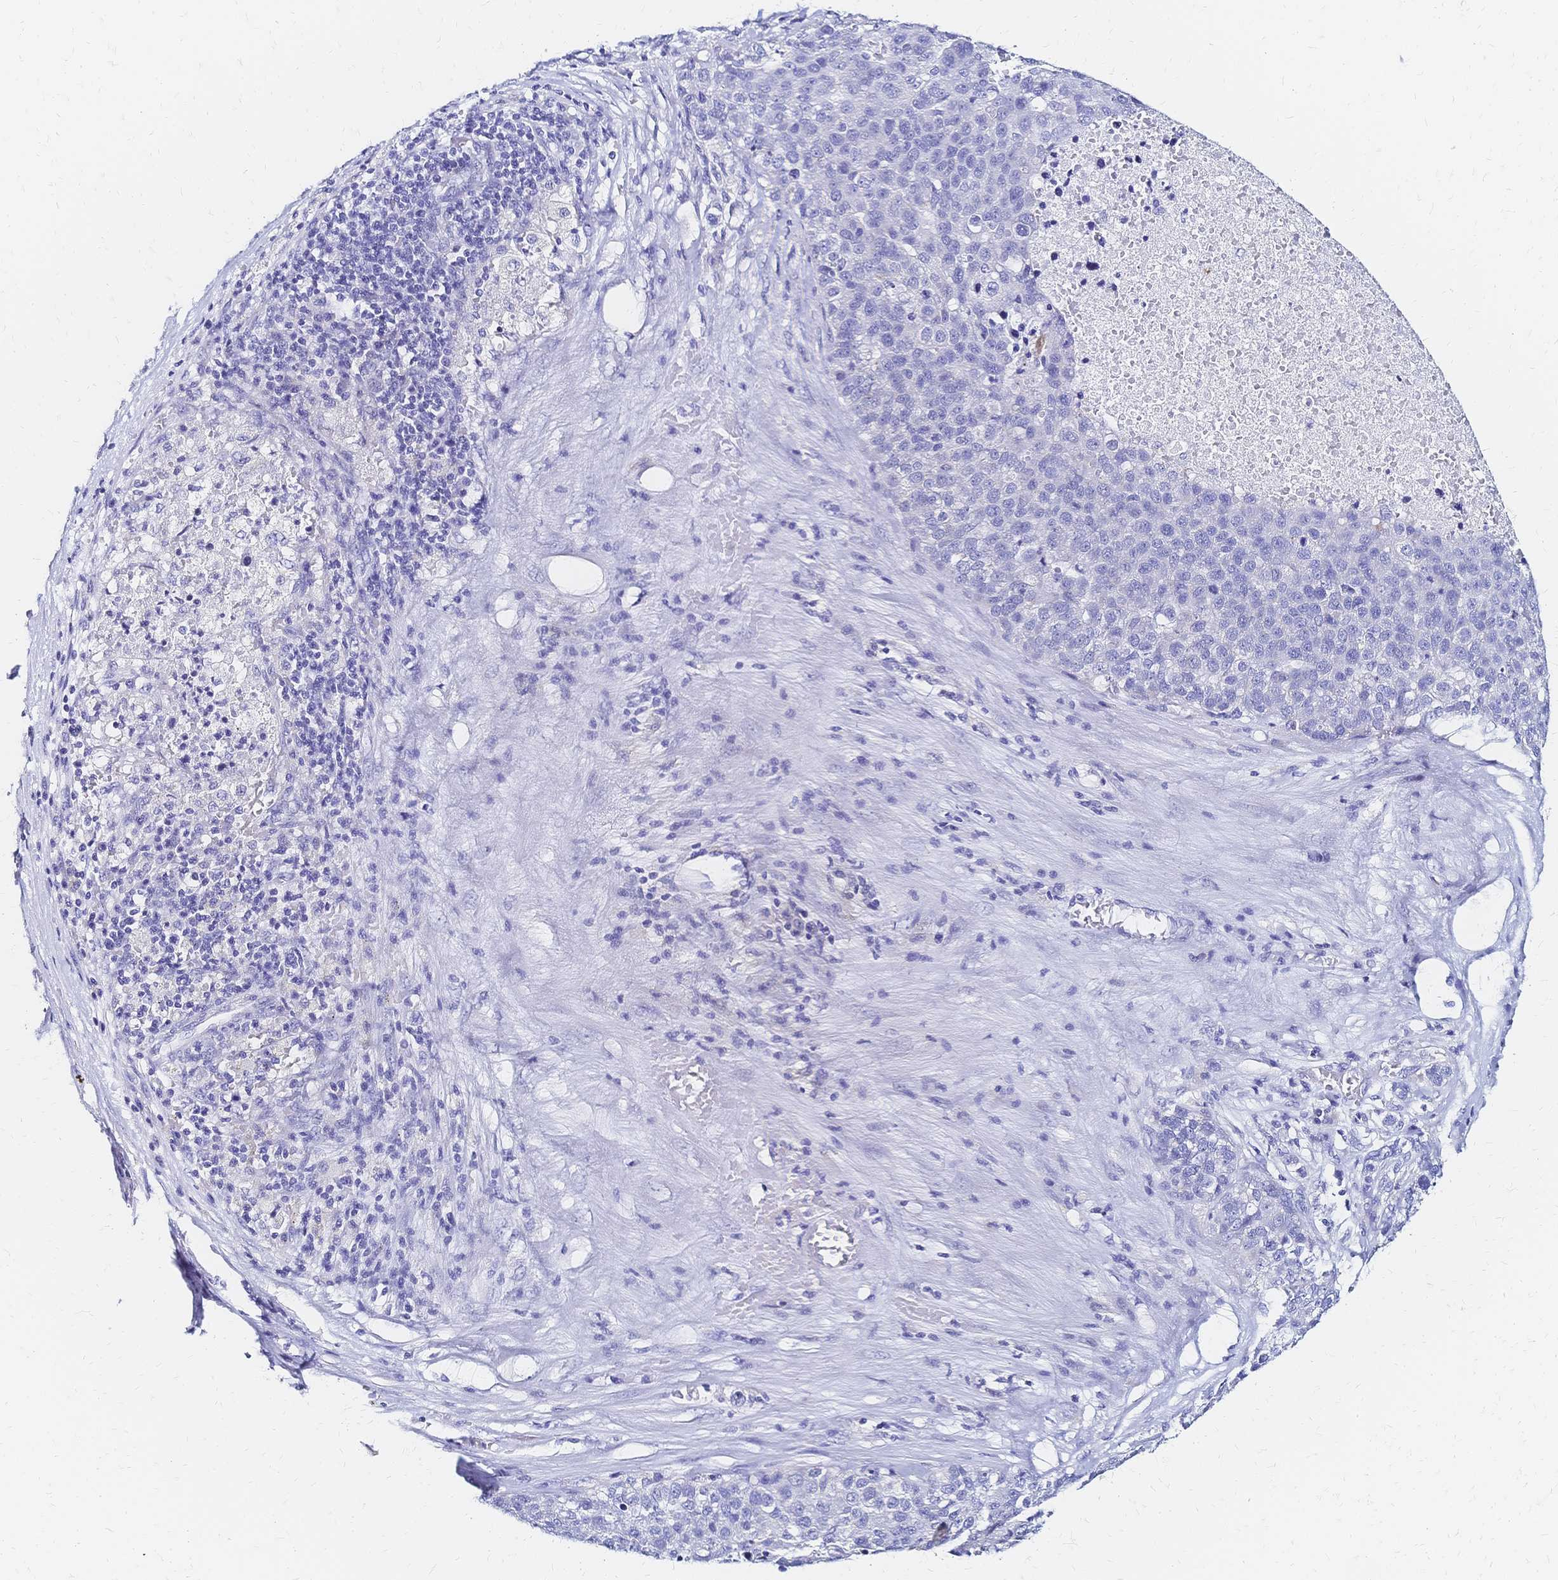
{"staining": {"intensity": "negative", "quantity": "none", "location": "none"}, "tissue": "pancreatic cancer", "cell_type": "Tumor cells", "image_type": "cancer", "snomed": [{"axis": "morphology", "description": "Adenocarcinoma, NOS"}, {"axis": "topography", "description": "Pancreas"}], "caption": "This photomicrograph is of pancreatic cancer (adenocarcinoma) stained with IHC to label a protein in brown with the nuclei are counter-stained blue. There is no staining in tumor cells.", "gene": "SLC5A1", "patient": {"sex": "female", "age": 61}}